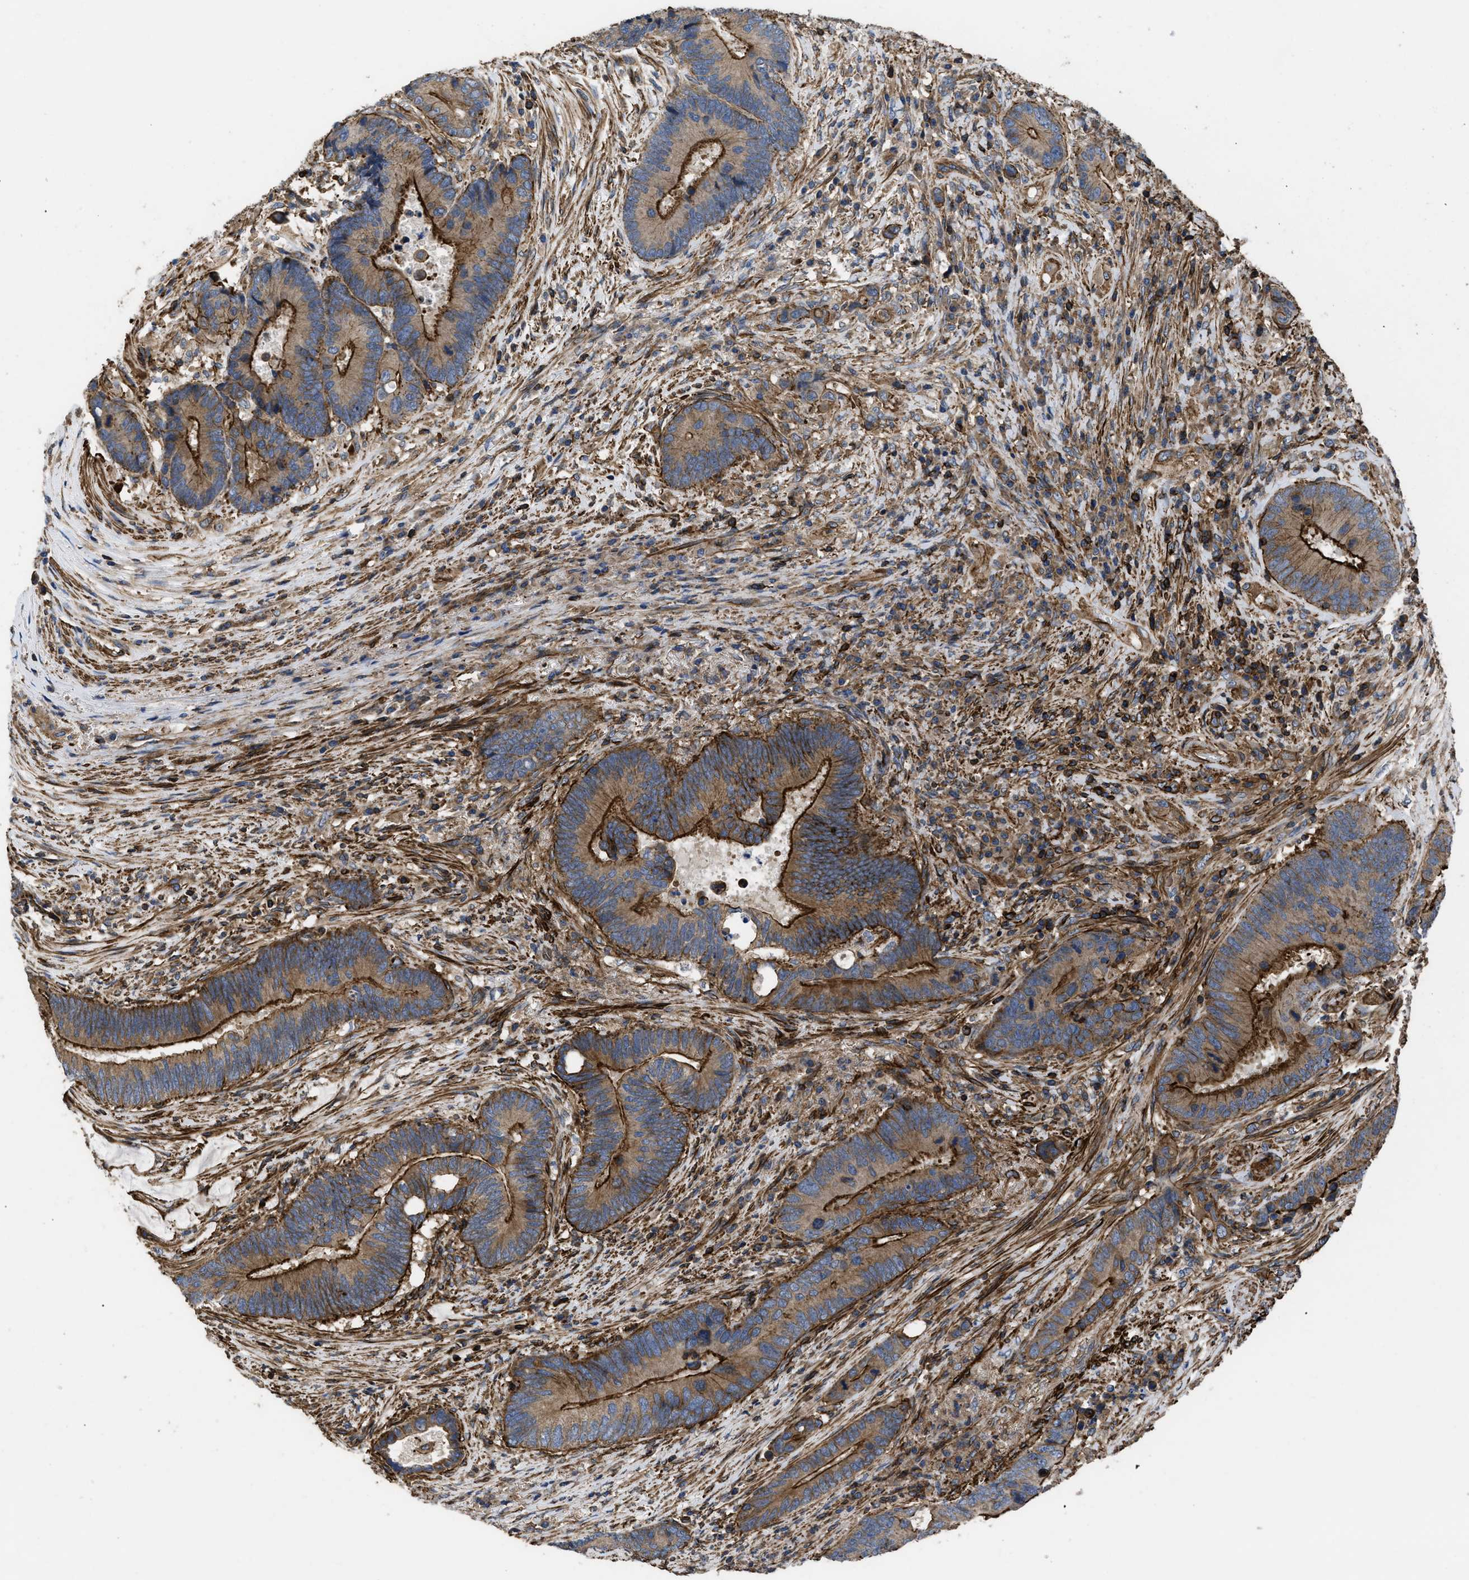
{"staining": {"intensity": "strong", "quantity": ">75%", "location": "cytoplasmic/membranous"}, "tissue": "colorectal cancer", "cell_type": "Tumor cells", "image_type": "cancer", "snomed": [{"axis": "morphology", "description": "Adenocarcinoma, NOS"}, {"axis": "topography", "description": "Rectum"}], "caption": "Protein staining shows strong cytoplasmic/membranous staining in about >75% of tumor cells in adenocarcinoma (colorectal).", "gene": "SCUBE2", "patient": {"sex": "female", "age": 89}}